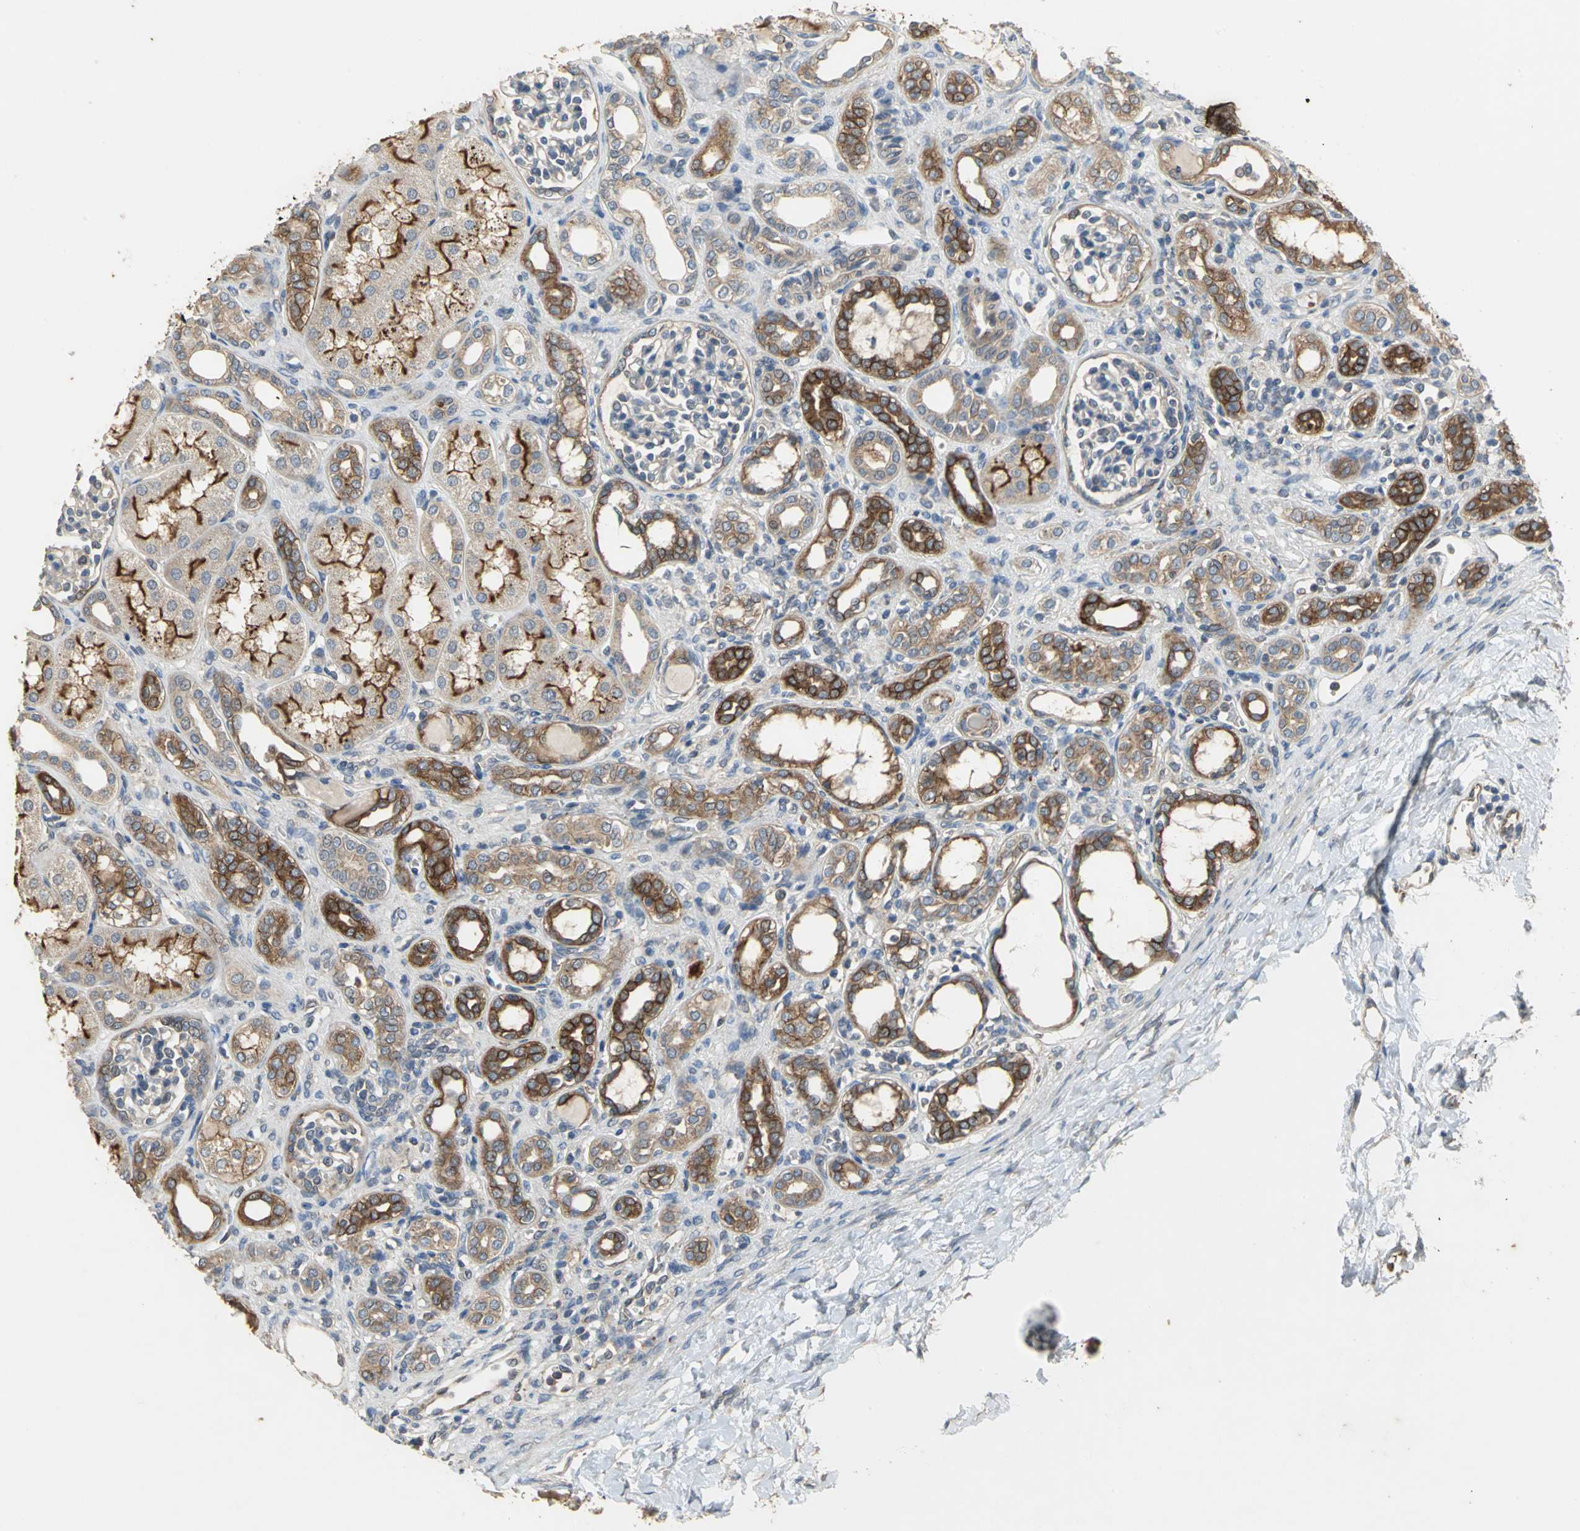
{"staining": {"intensity": "negative", "quantity": "none", "location": "none"}, "tissue": "kidney", "cell_type": "Cells in glomeruli", "image_type": "normal", "snomed": [{"axis": "morphology", "description": "Normal tissue, NOS"}, {"axis": "topography", "description": "Kidney"}], "caption": "IHC of normal kidney reveals no staining in cells in glomeruli. (Stains: DAB (3,3'-diaminobenzidine) immunohistochemistry (IHC) with hematoxylin counter stain, Microscopy: brightfield microscopy at high magnification).", "gene": "MET", "patient": {"sex": "male", "age": 7}}